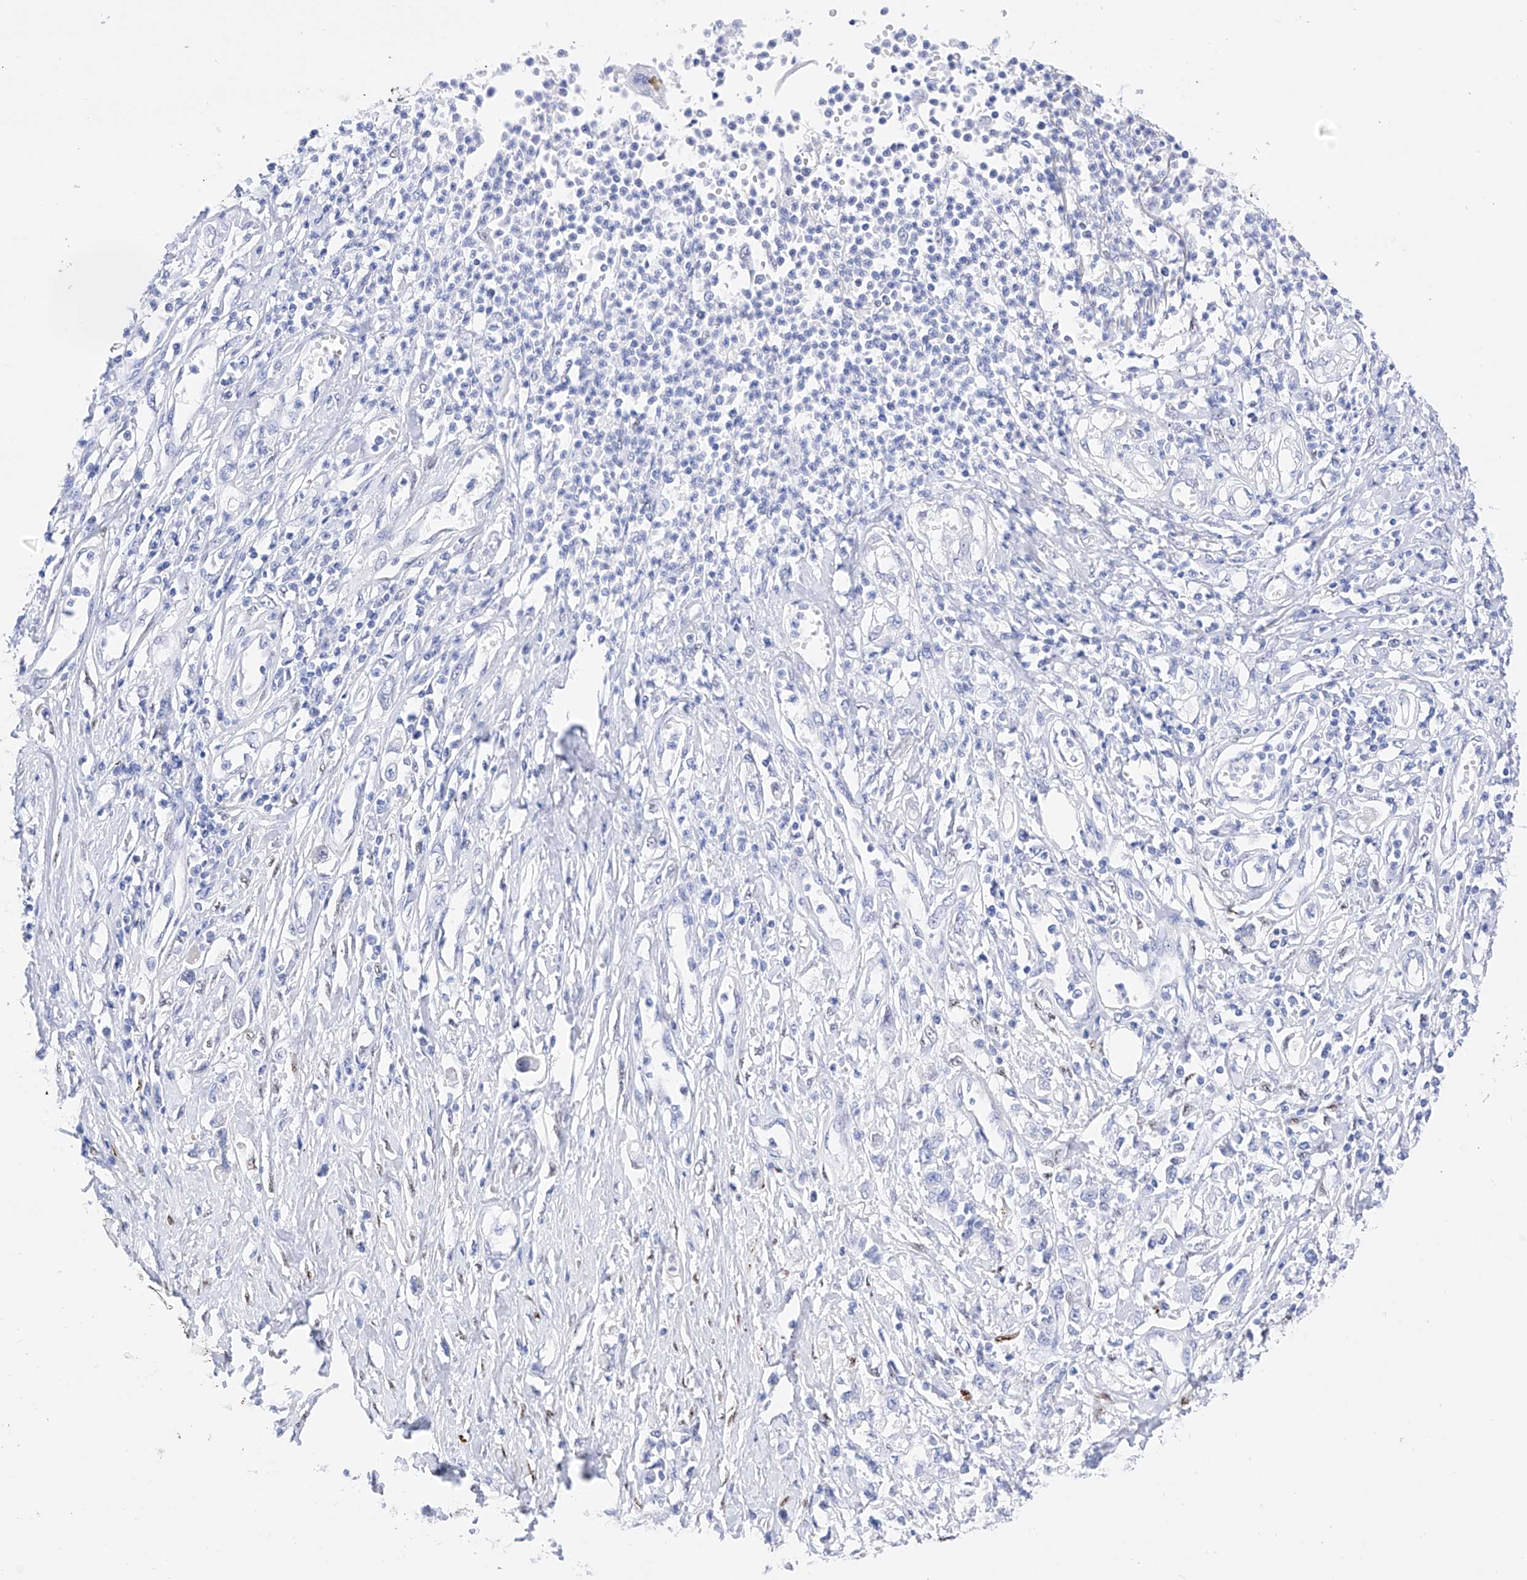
{"staining": {"intensity": "negative", "quantity": "none", "location": "none"}, "tissue": "stomach cancer", "cell_type": "Tumor cells", "image_type": "cancer", "snomed": [{"axis": "morphology", "description": "Adenocarcinoma, NOS"}, {"axis": "topography", "description": "Stomach"}], "caption": "This photomicrograph is of stomach cancer (adenocarcinoma) stained with IHC to label a protein in brown with the nuclei are counter-stained blue. There is no positivity in tumor cells.", "gene": "TRPC7", "patient": {"sex": "female", "age": 76}}